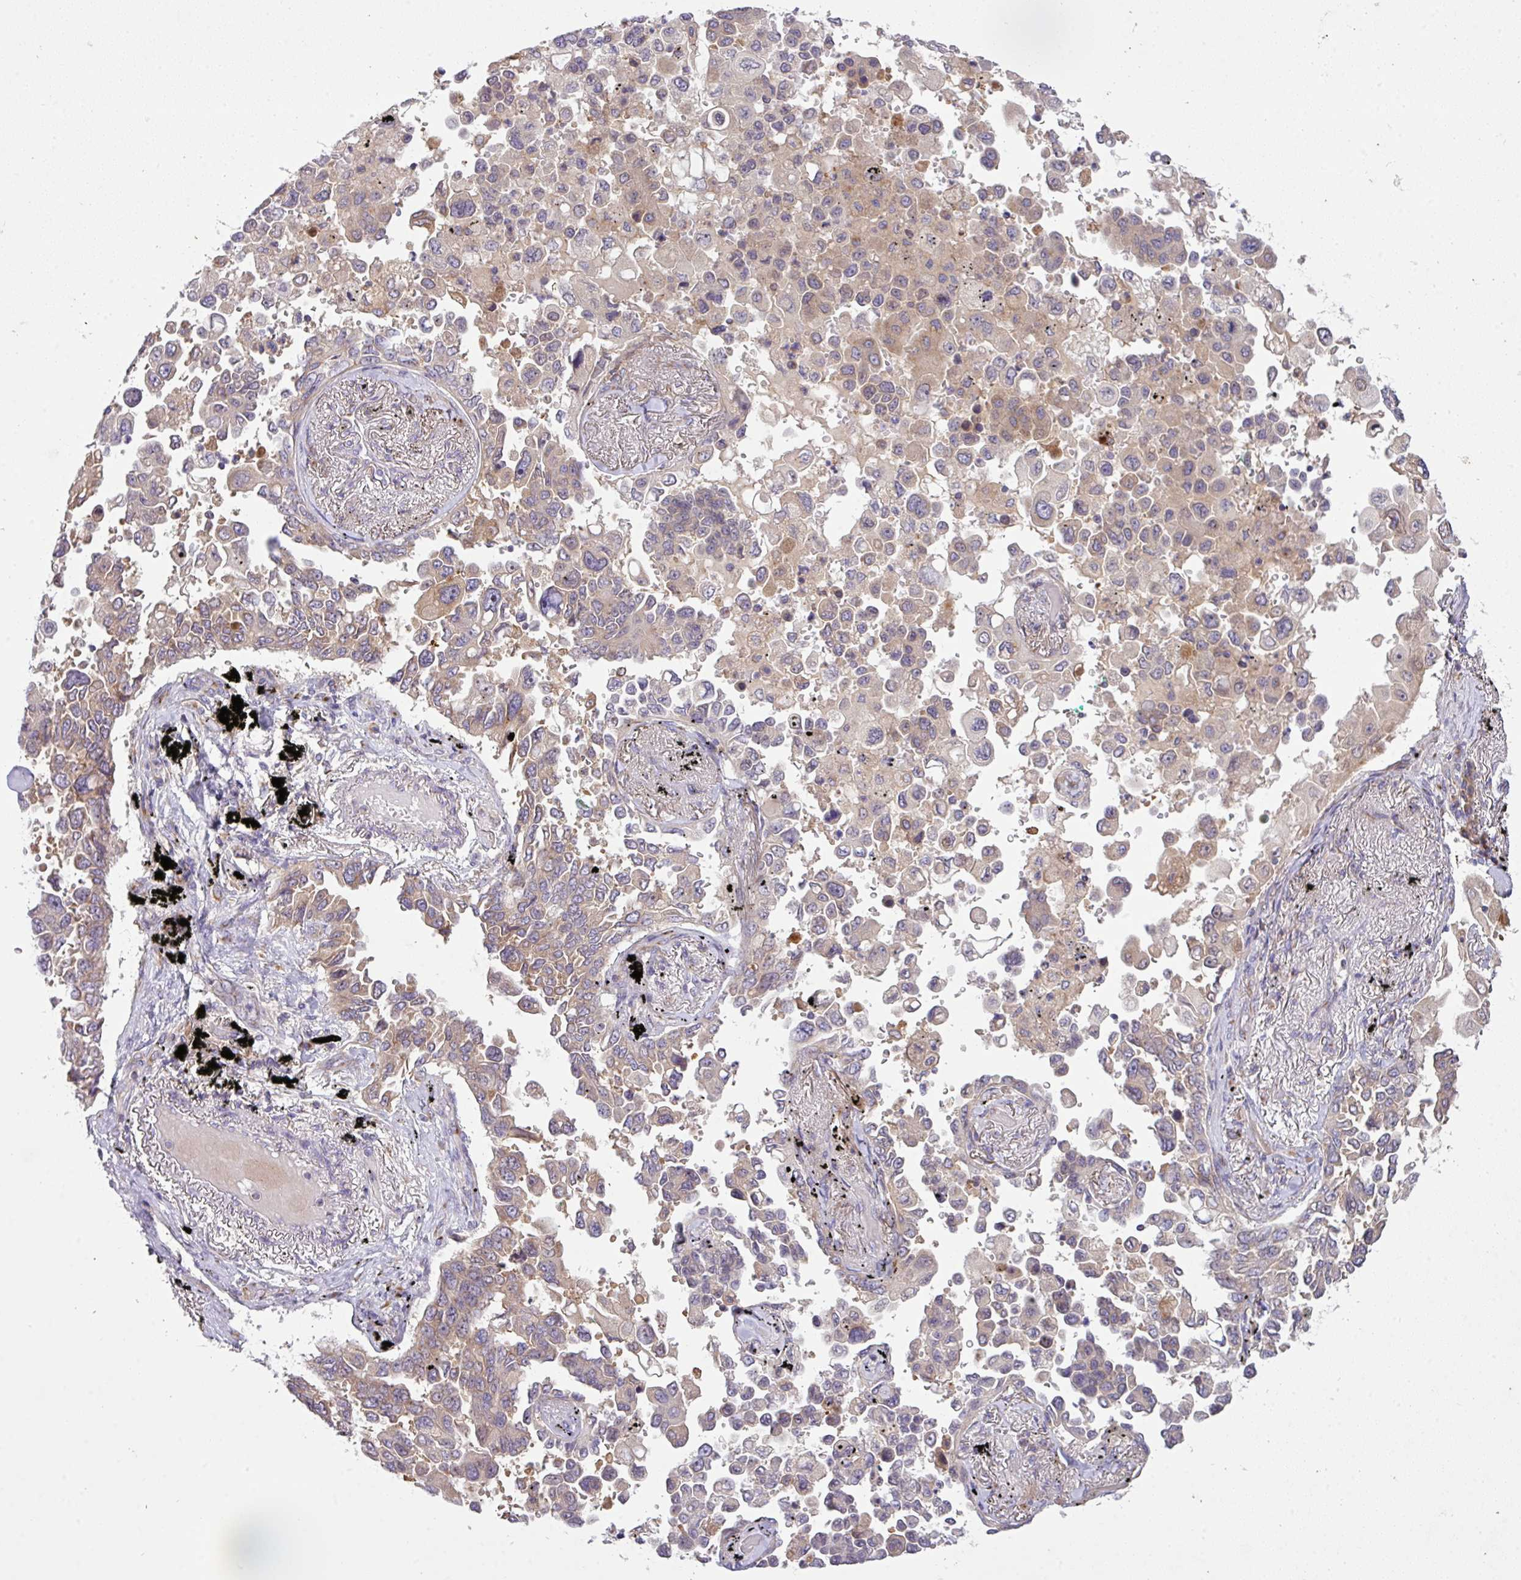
{"staining": {"intensity": "weak", "quantity": "25%-75%", "location": "cytoplasmic/membranous"}, "tissue": "lung cancer", "cell_type": "Tumor cells", "image_type": "cancer", "snomed": [{"axis": "morphology", "description": "Adenocarcinoma, NOS"}, {"axis": "topography", "description": "Lung"}], "caption": "Lung cancer (adenocarcinoma) tissue displays weak cytoplasmic/membranous positivity in about 25%-75% of tumor cells, visualized by immunohistochemistry.", "gene": "VTI1A", "patient": {"sex": "female", "age": 67}}